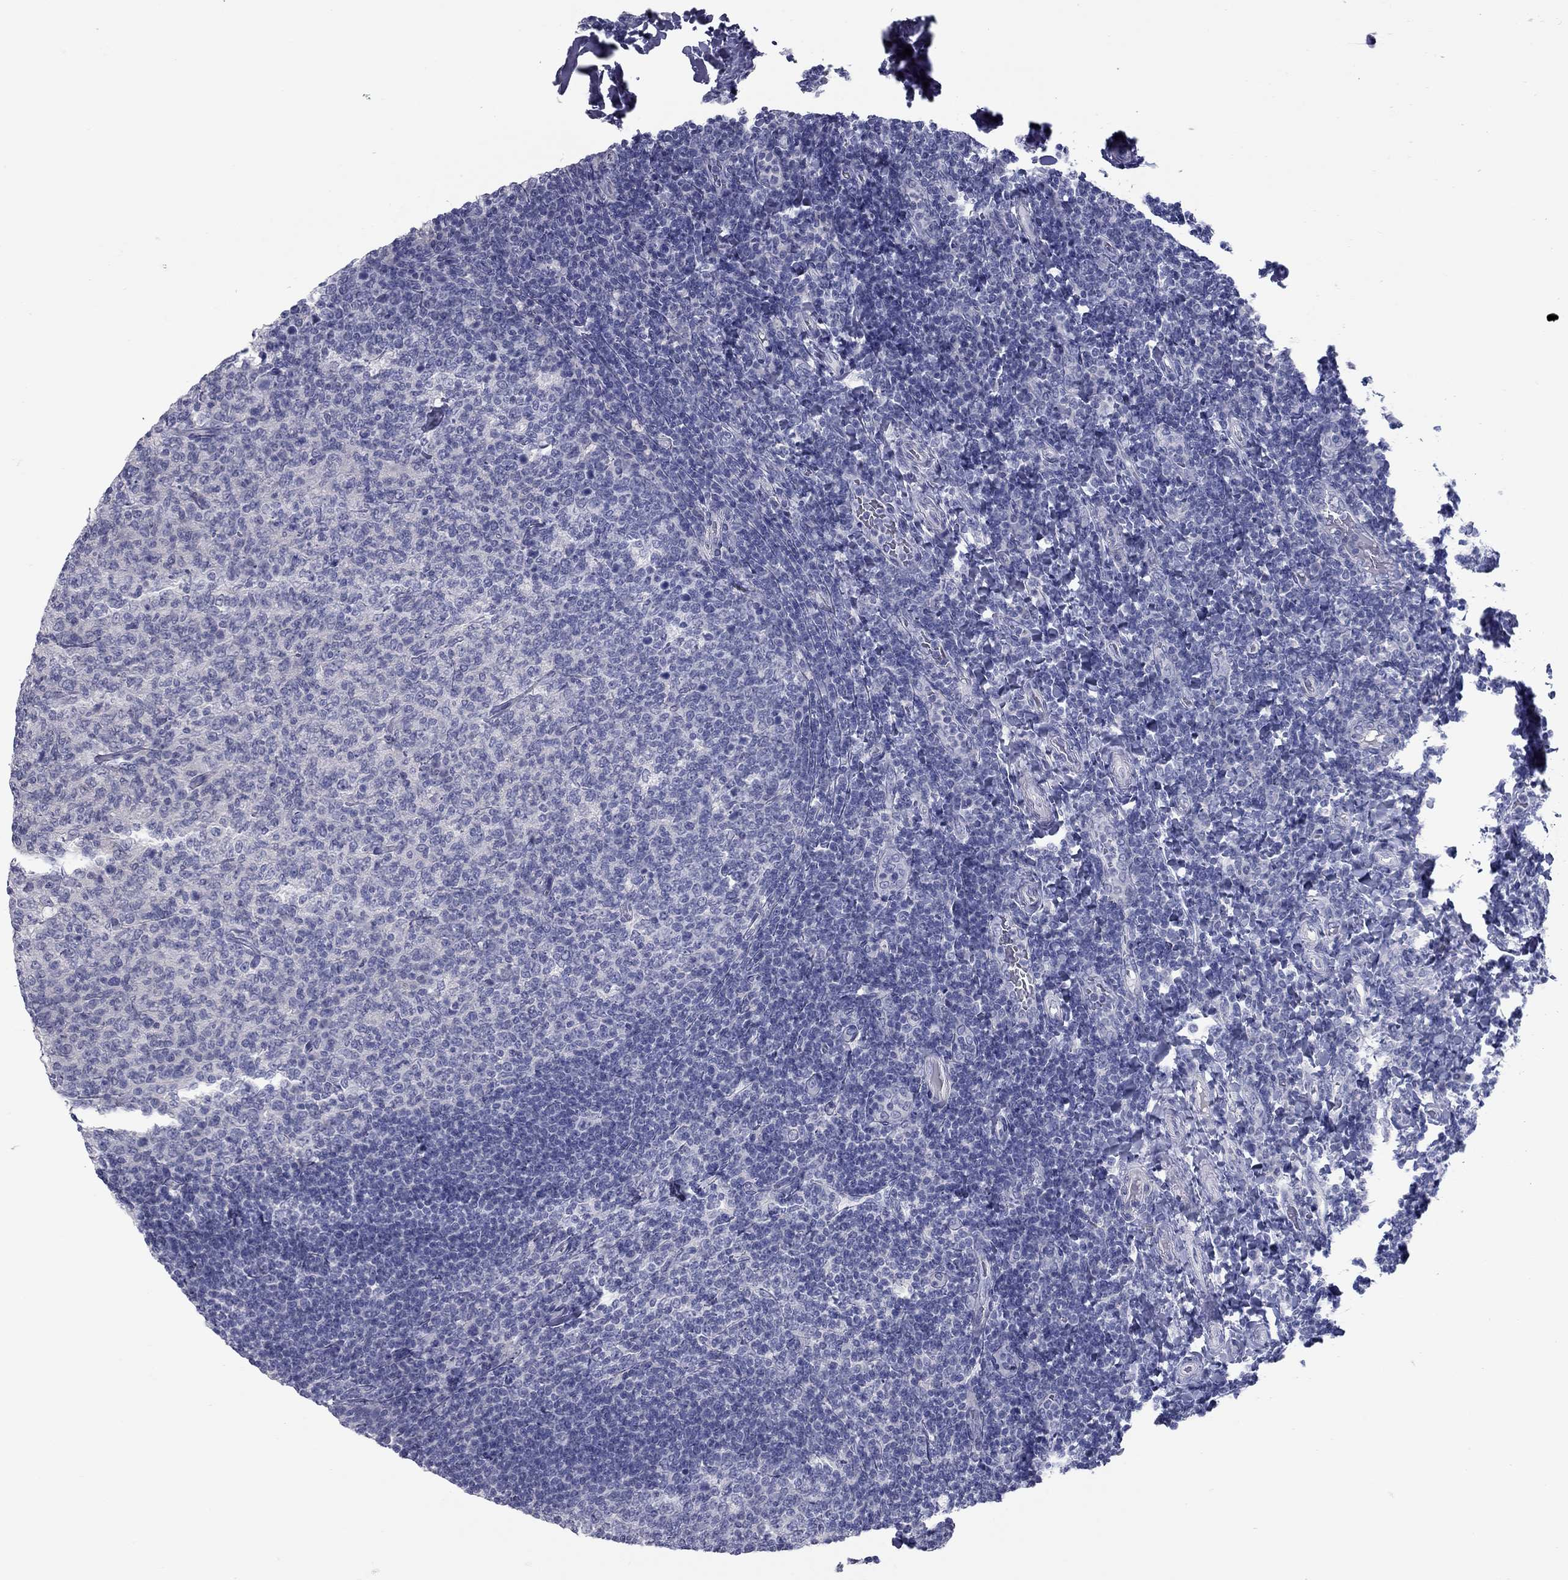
{"staining": {"intensity": "negative", "quantity": "none", "location": "none"}, "tissue": "tonsil", "cell_type": "Germinal center cells", "image_type": "normal", "snomed": [{"axis": "morphology", "description": "Normal tissue, NOS"}, {"axis": "topography", "description": "Tonsil"}], "caption": "An IHC photomicrograph of benign tonsil is shown. There is no staining in germinal center cells of tonsil. The staining is performed using DAB (3,3'-diaminobenzidine) brown chromogen with nuclei counter-stained in using hematoxylin.", "gene": "KIRREL2", "patient": {"sex": "female", "age": 10}}